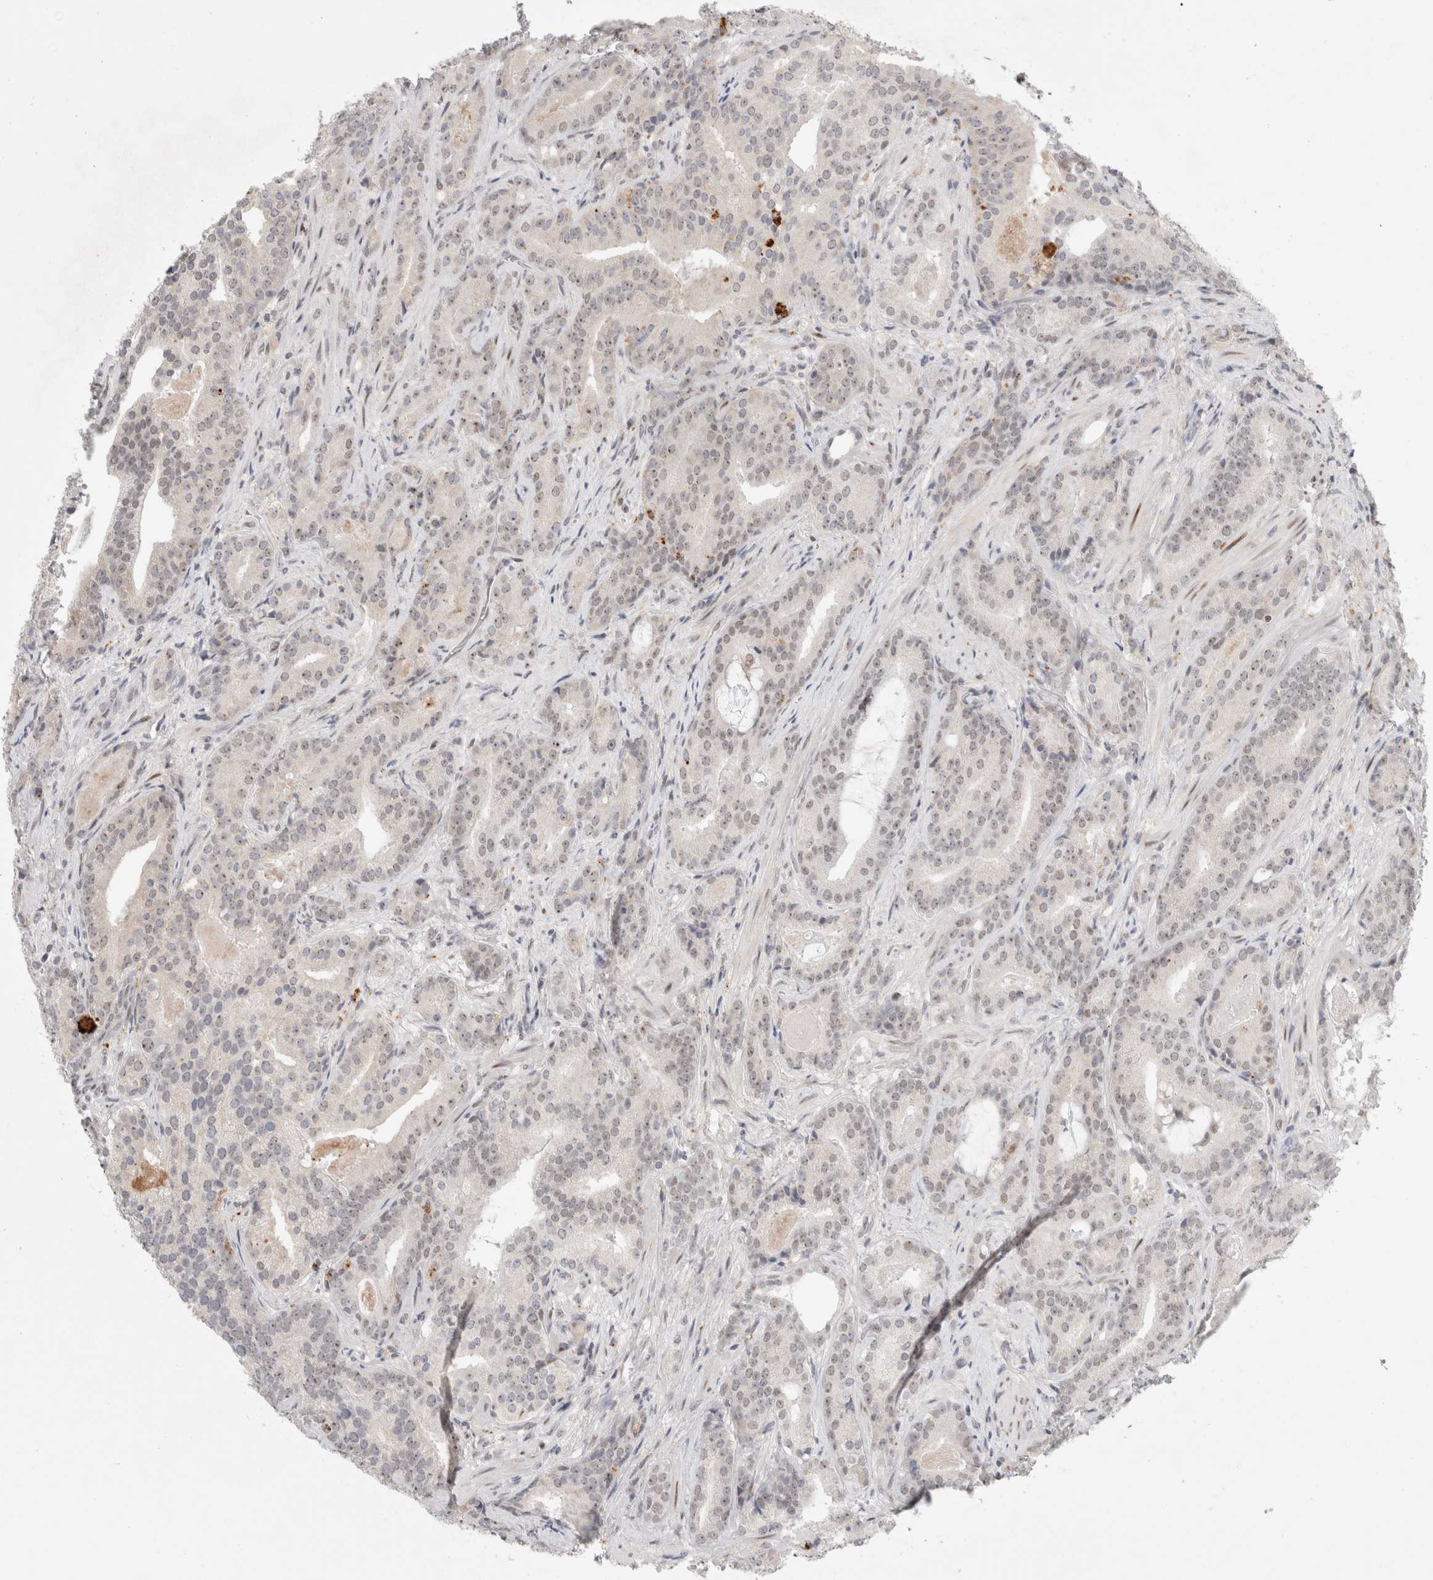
{"staining": {"intensity": "weak", "quantity": "<25%", "location": "nuclear"}, "tissue": "prostate cancer", "cell_type": "Tumor cells", "image_type": "cancer", "snomed": [{"axis": "morphology", "description": "Adenocarcinoma, Low grade"}, {"axis": "topography", "description": "Prostate"}], "caption": "Immunohistochemistry histopathology image of neoplastic tissue: human prostate cancer stained with DAB exhibits no significant protein positivity in tumor cells. The staining was performed using DAB (3,3'-diaminobenzidine) to visualize the protein expression in brown, while the nuclei were stained in blue with hematoxylin (Magnification: 20x).", "gene": "SENP6", "patient": {"sex": "male", "age": 67}}